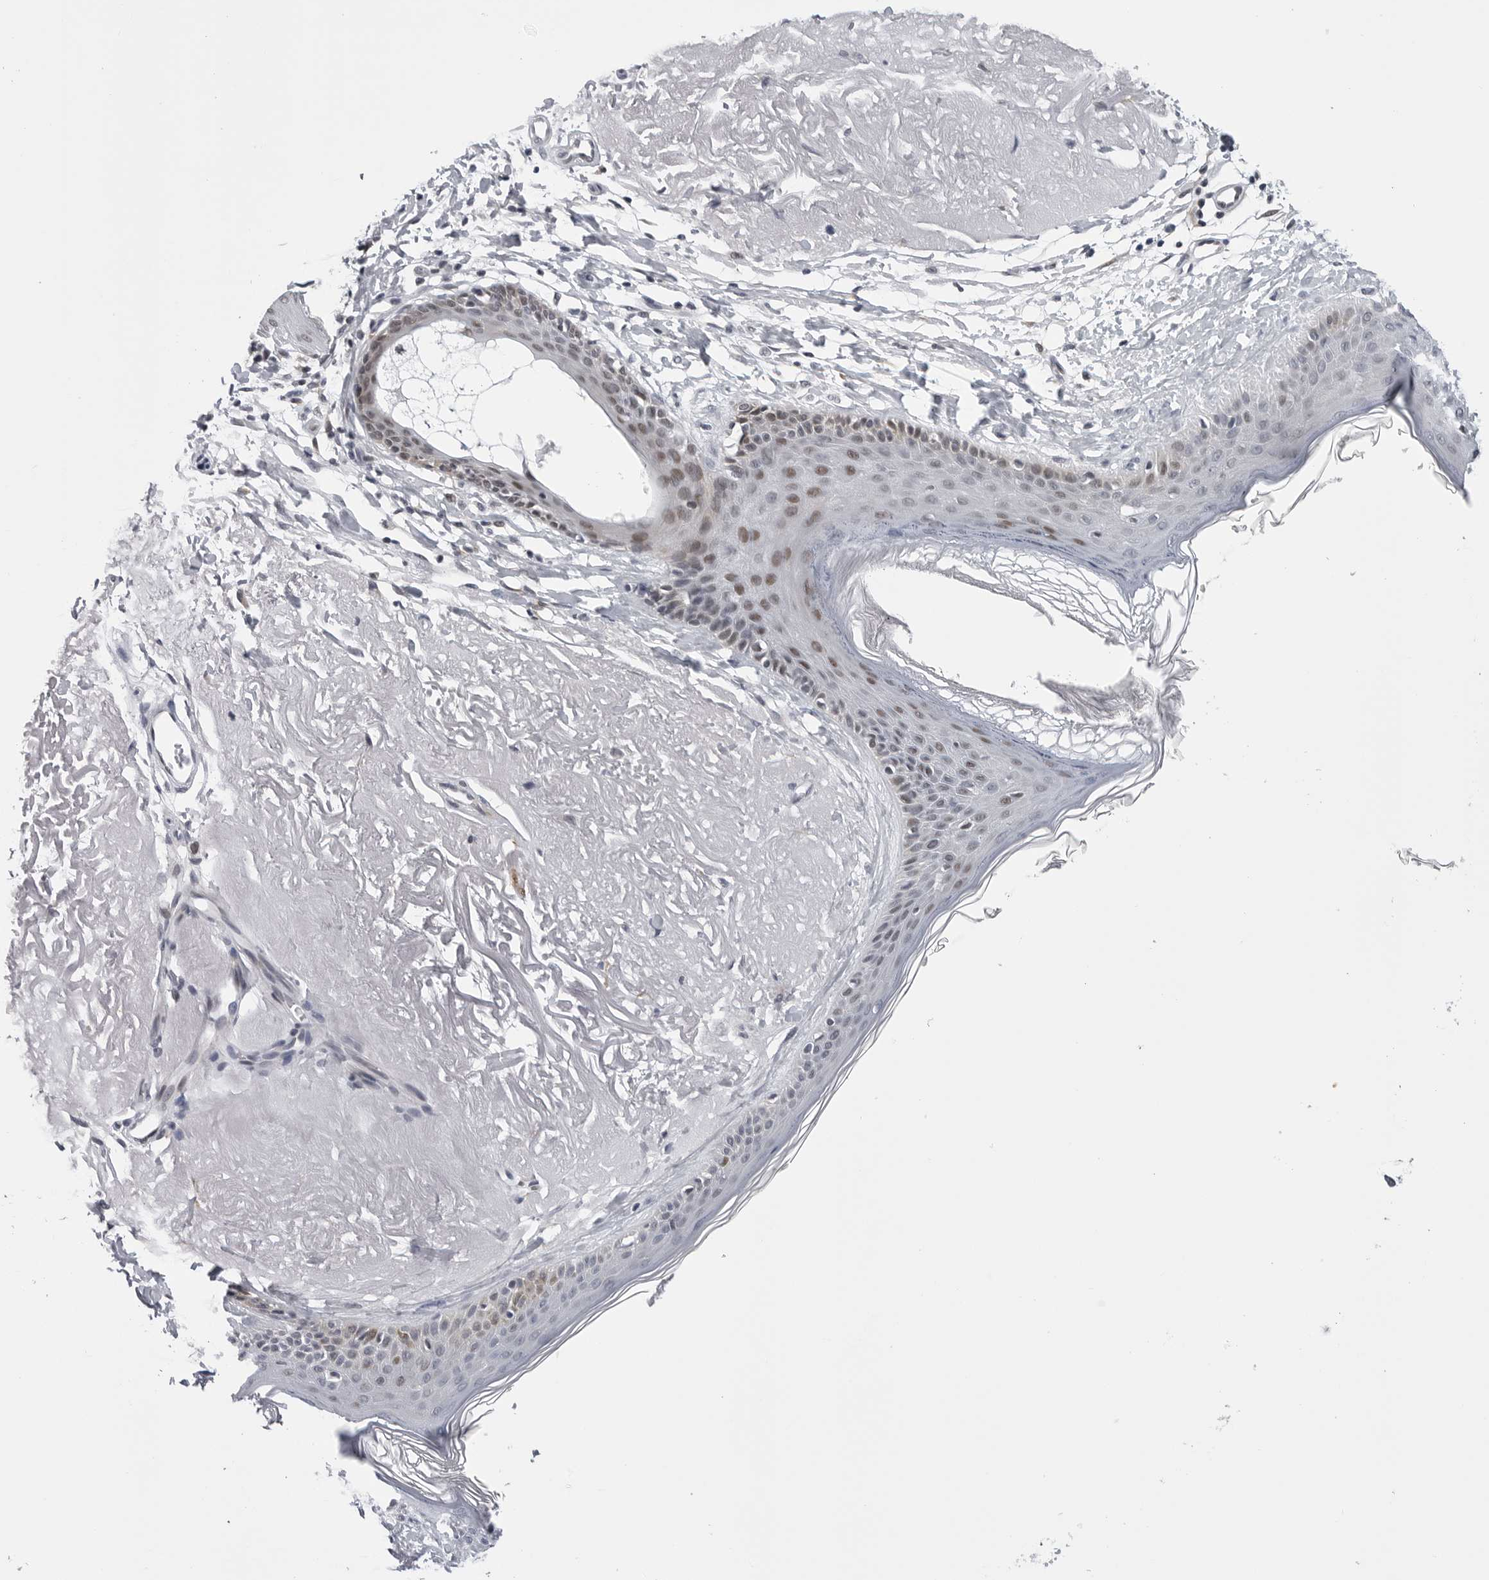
{"staining": {"intensity": "negative", "quantity": "none", "location": "none"}, "tissue": "skin", "cell_type": "Fibroblasts", "image_type": "normal", "snomed": [{"axis": "morphology", "description": "Normal tissue, NOS"}, {"axis": "topography", "description": "Skin"}, {"axis": "topography", "description": "Skeletal muscle"}], "caption": "There is no significant expression in fibroblasts of skin. (DAB immunohistochemistry (IHC), high magnification).", "gene": "CDK20", "patient": {"sex": "male", "age": 83}}